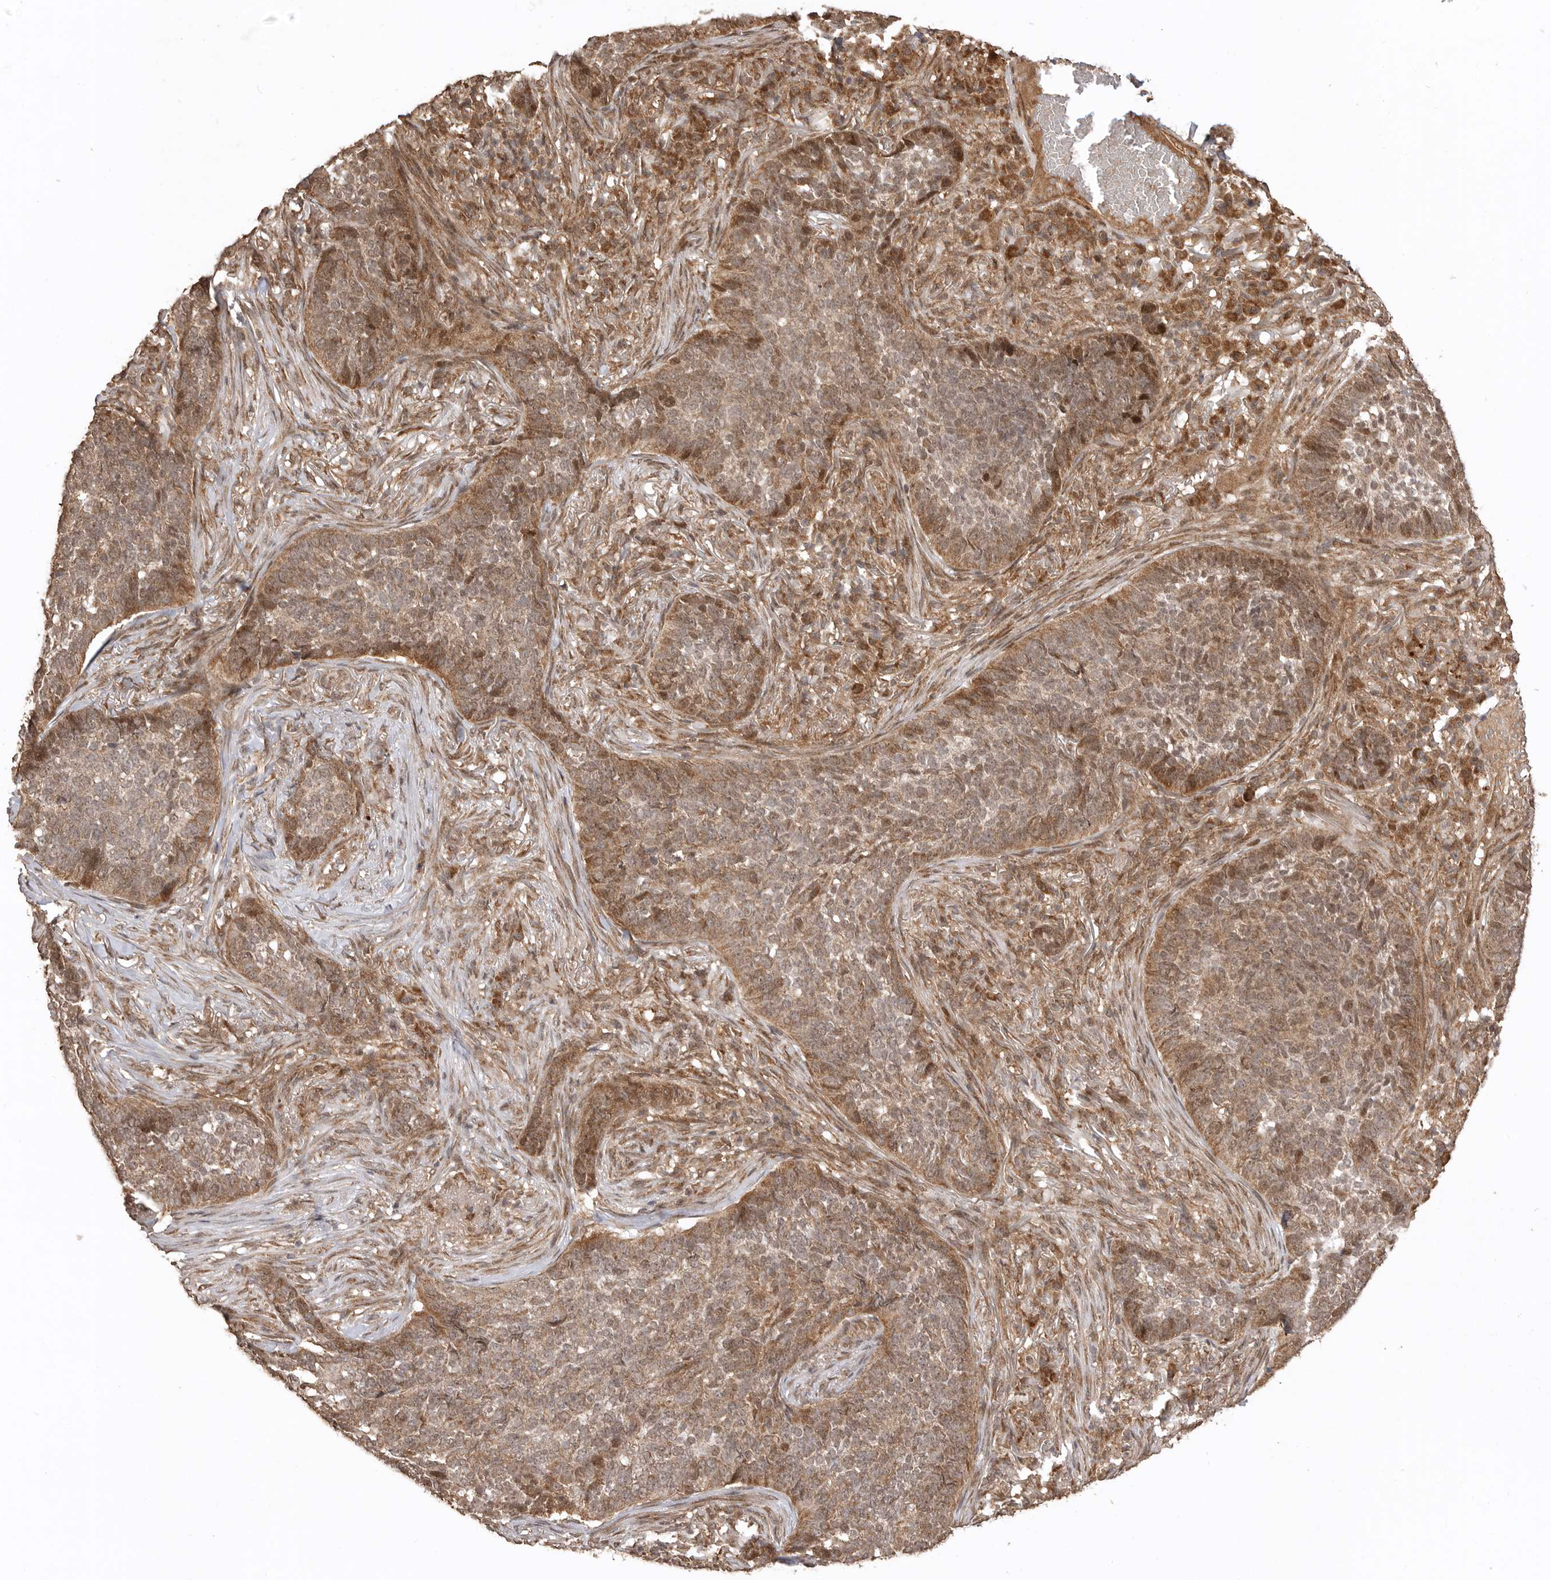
{"staining": {"intensity": "moderate", "quantity": ">75%", "location": "cytoplasmic/membranous"}, "tissue": "skin cancer", "cell_type": "Tumor cells", "image_type": "cancer", "snomed": [{"axis": "morphology", "description": "Basal cell carcinoma"}, {"axis": "topography", "description": "Skin"}], "caption": "Immunohistochemical staining of human skin cancer demonstrates medium levels of moderate cytoplasmic/membranous protein positivity in approximately >75% of tumor cells.", "gene": "BOC", "patient": {"sex": "male", "age": 85}}